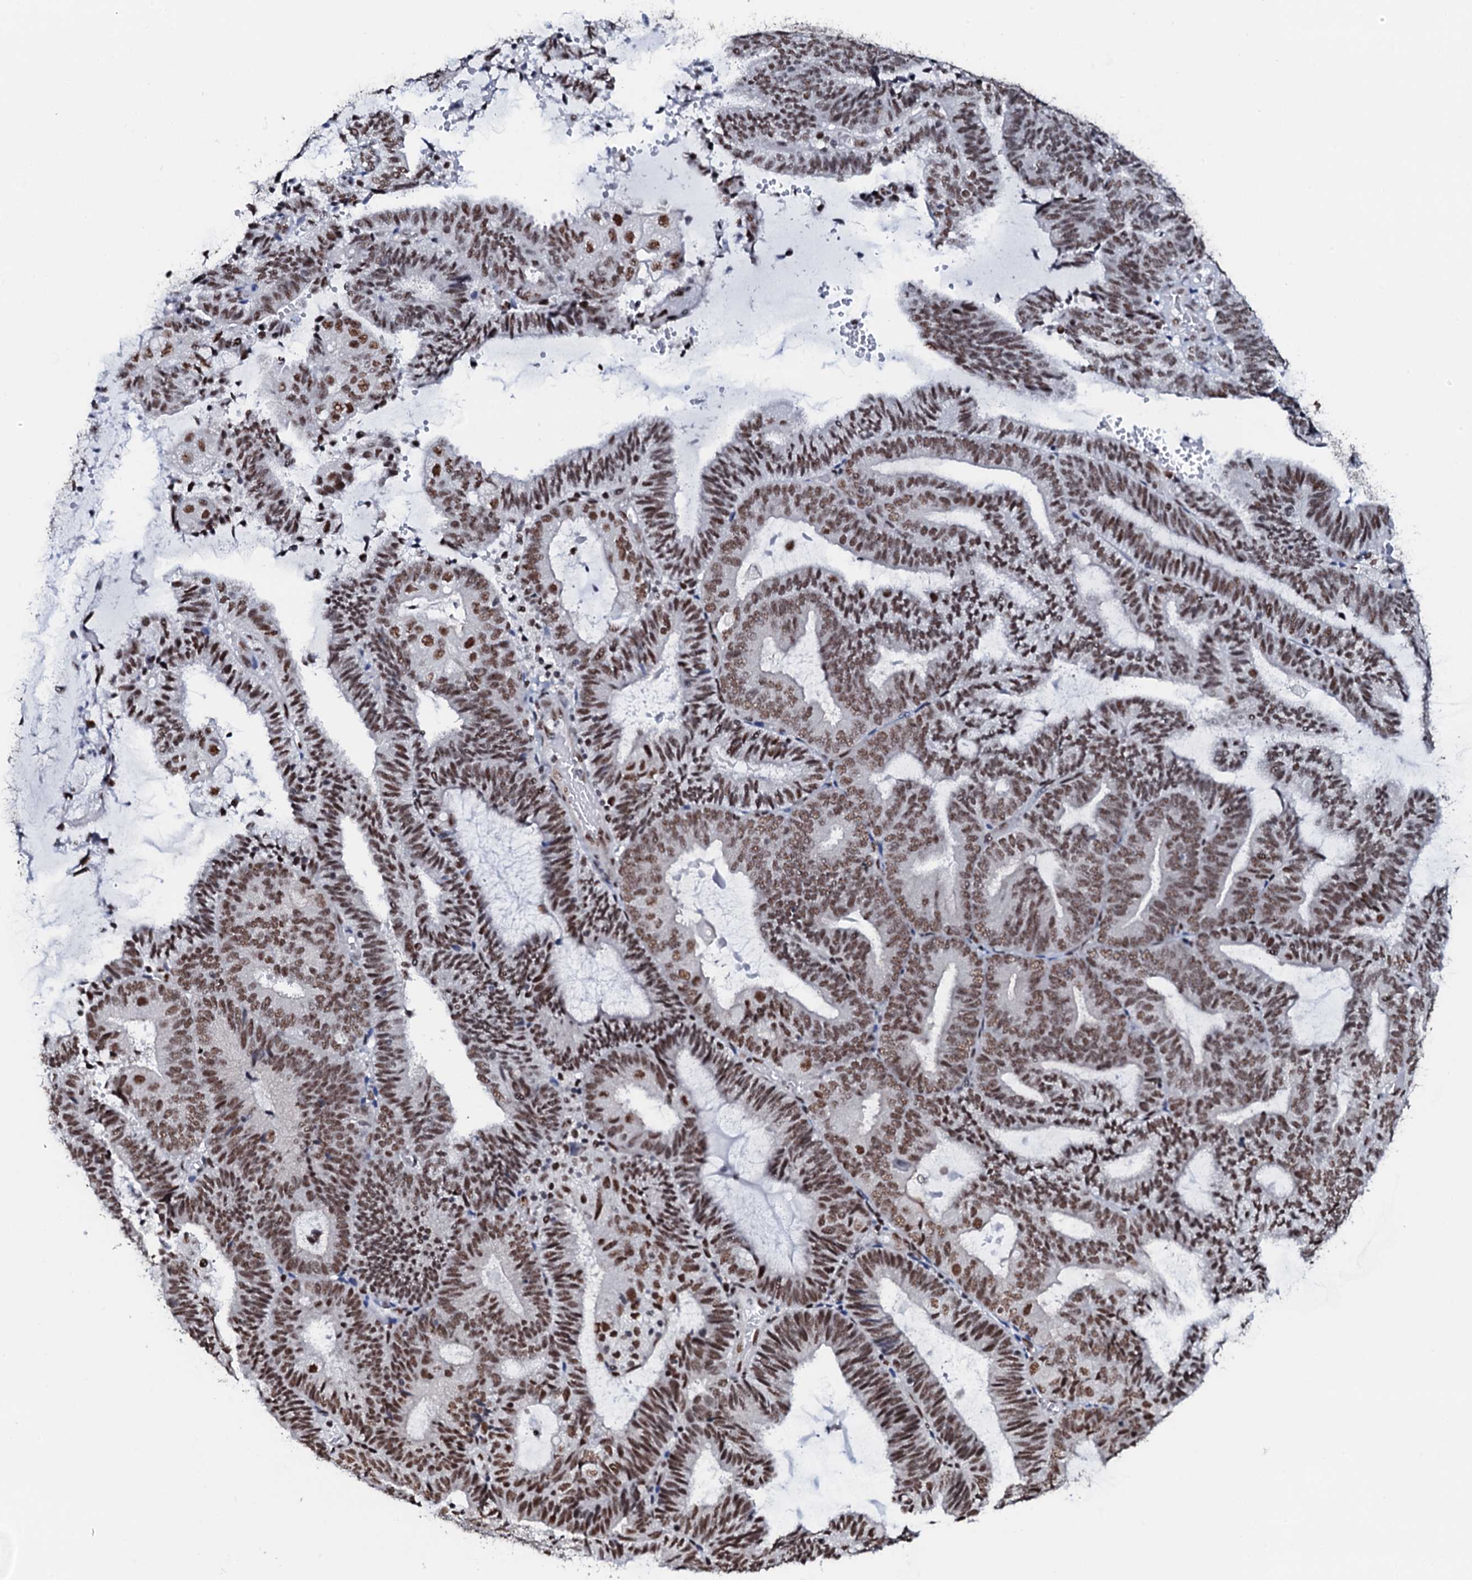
{"staining": {"intensity": "strong", "quantity": ">75%", "location": "nuclear"}, "tissue": "endometrial cancer", "cell_type": "Tumor cells", "image_type": "cancer", "snomed": [{"axis": "morphology", "description": "Adenocarcinoma, NOS"}, {"axis": "topography", "description": "Endometrium"}], "caption": "Immunohistochemistry (IHC) of human endometrial cancer (adenocarcinoma) demonstrates high levels of strong nuclear expression in approximately >75% of tumor cells.", "gene": "NKAPD1", "patient": {"sex": "female", "age": 81}}